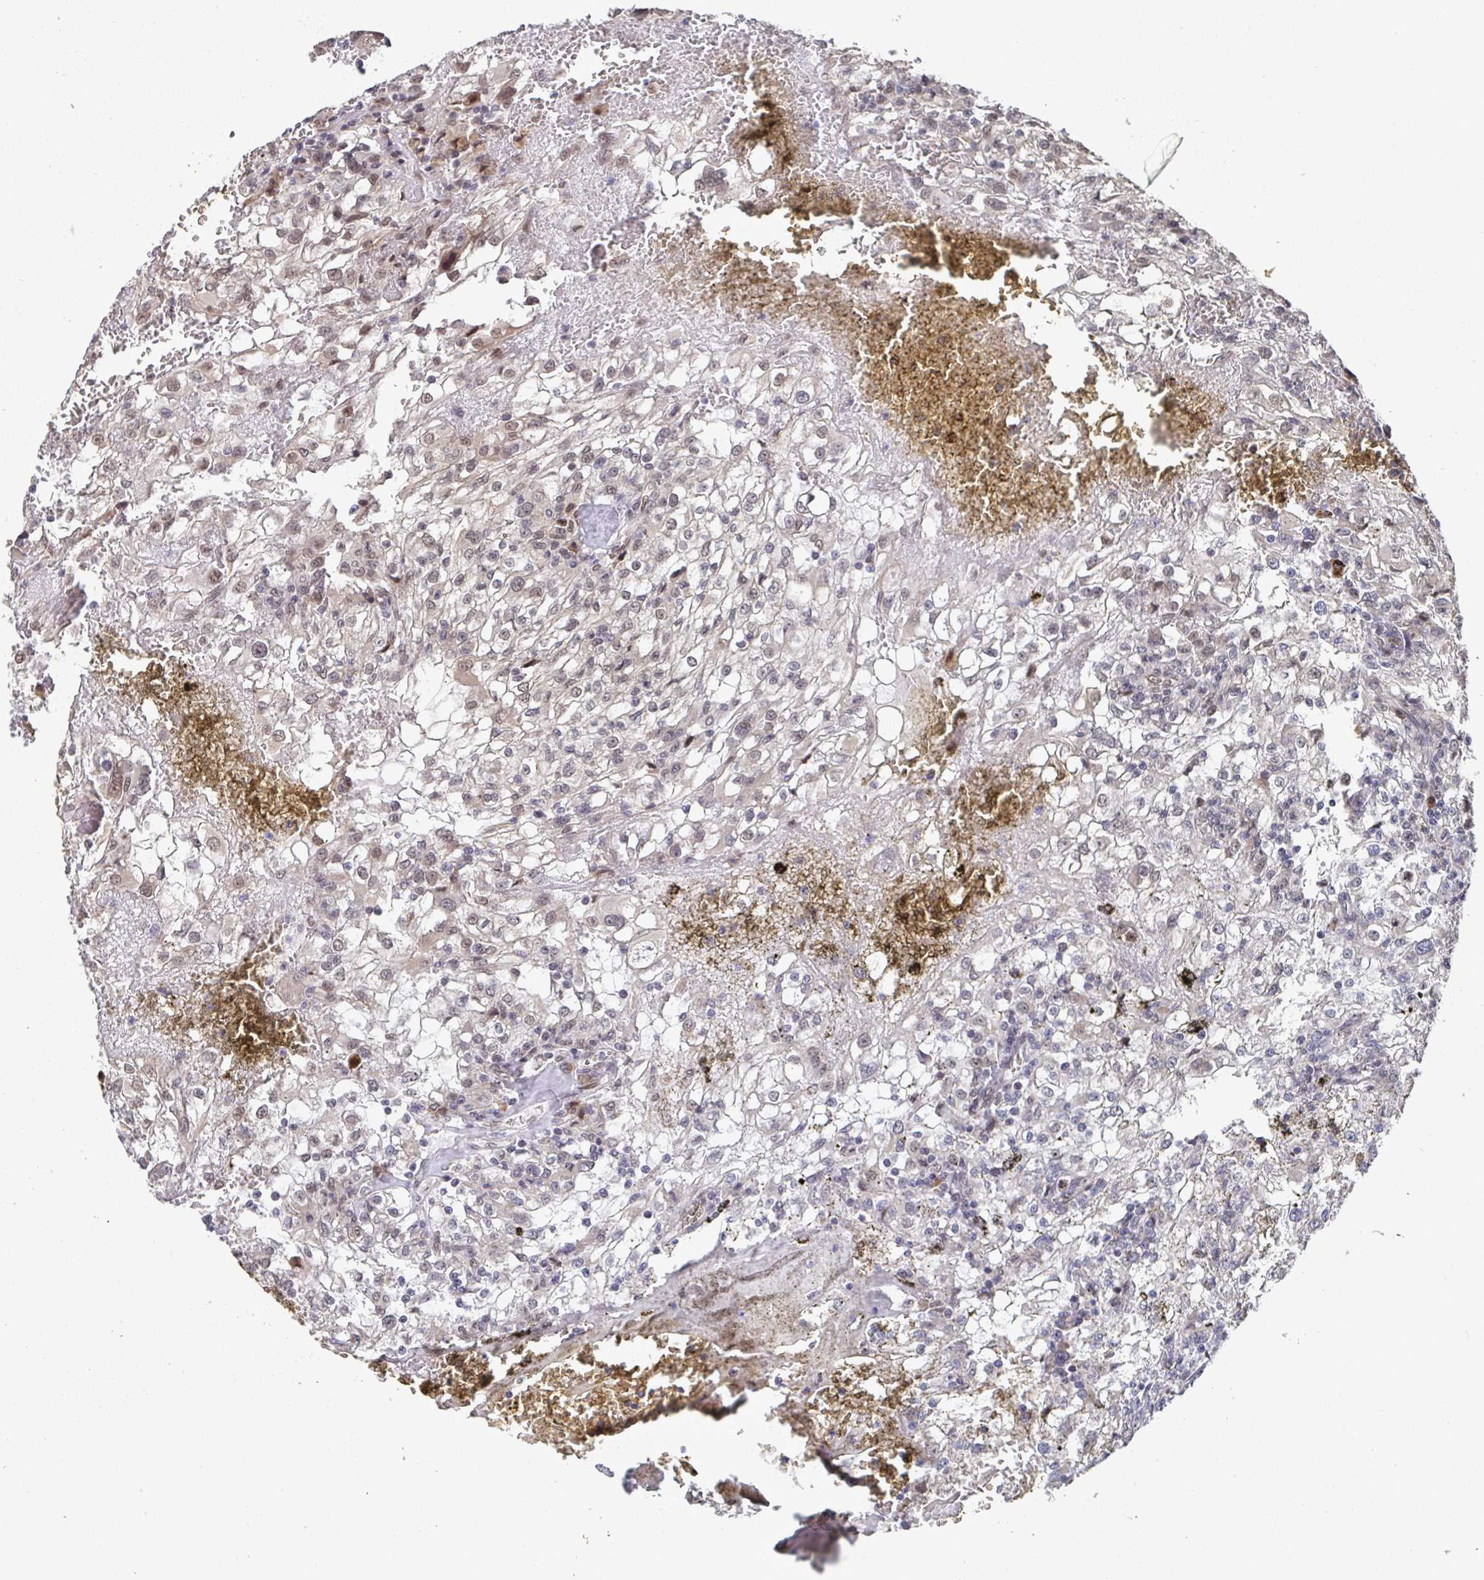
{"staining": {"intensity": "weak", "quantity": ">75%", "location": "nuclear"}, "tissue": "renal cancer", "cell_type": "Tumor cells", "image_type": "cancer", "snomed": [{"axis": "morphology", "description": "Adenocarcinoma, NOS"}, {"axis": "topography", "description": "Kidney"}], "caption": "Human renal cancer stained with a brown dye exhibits weak nuclear positive expression in about >75% of tumor cells.", "gene": "JMJD1C", "patient": {"sex": "female", "age": 74}}